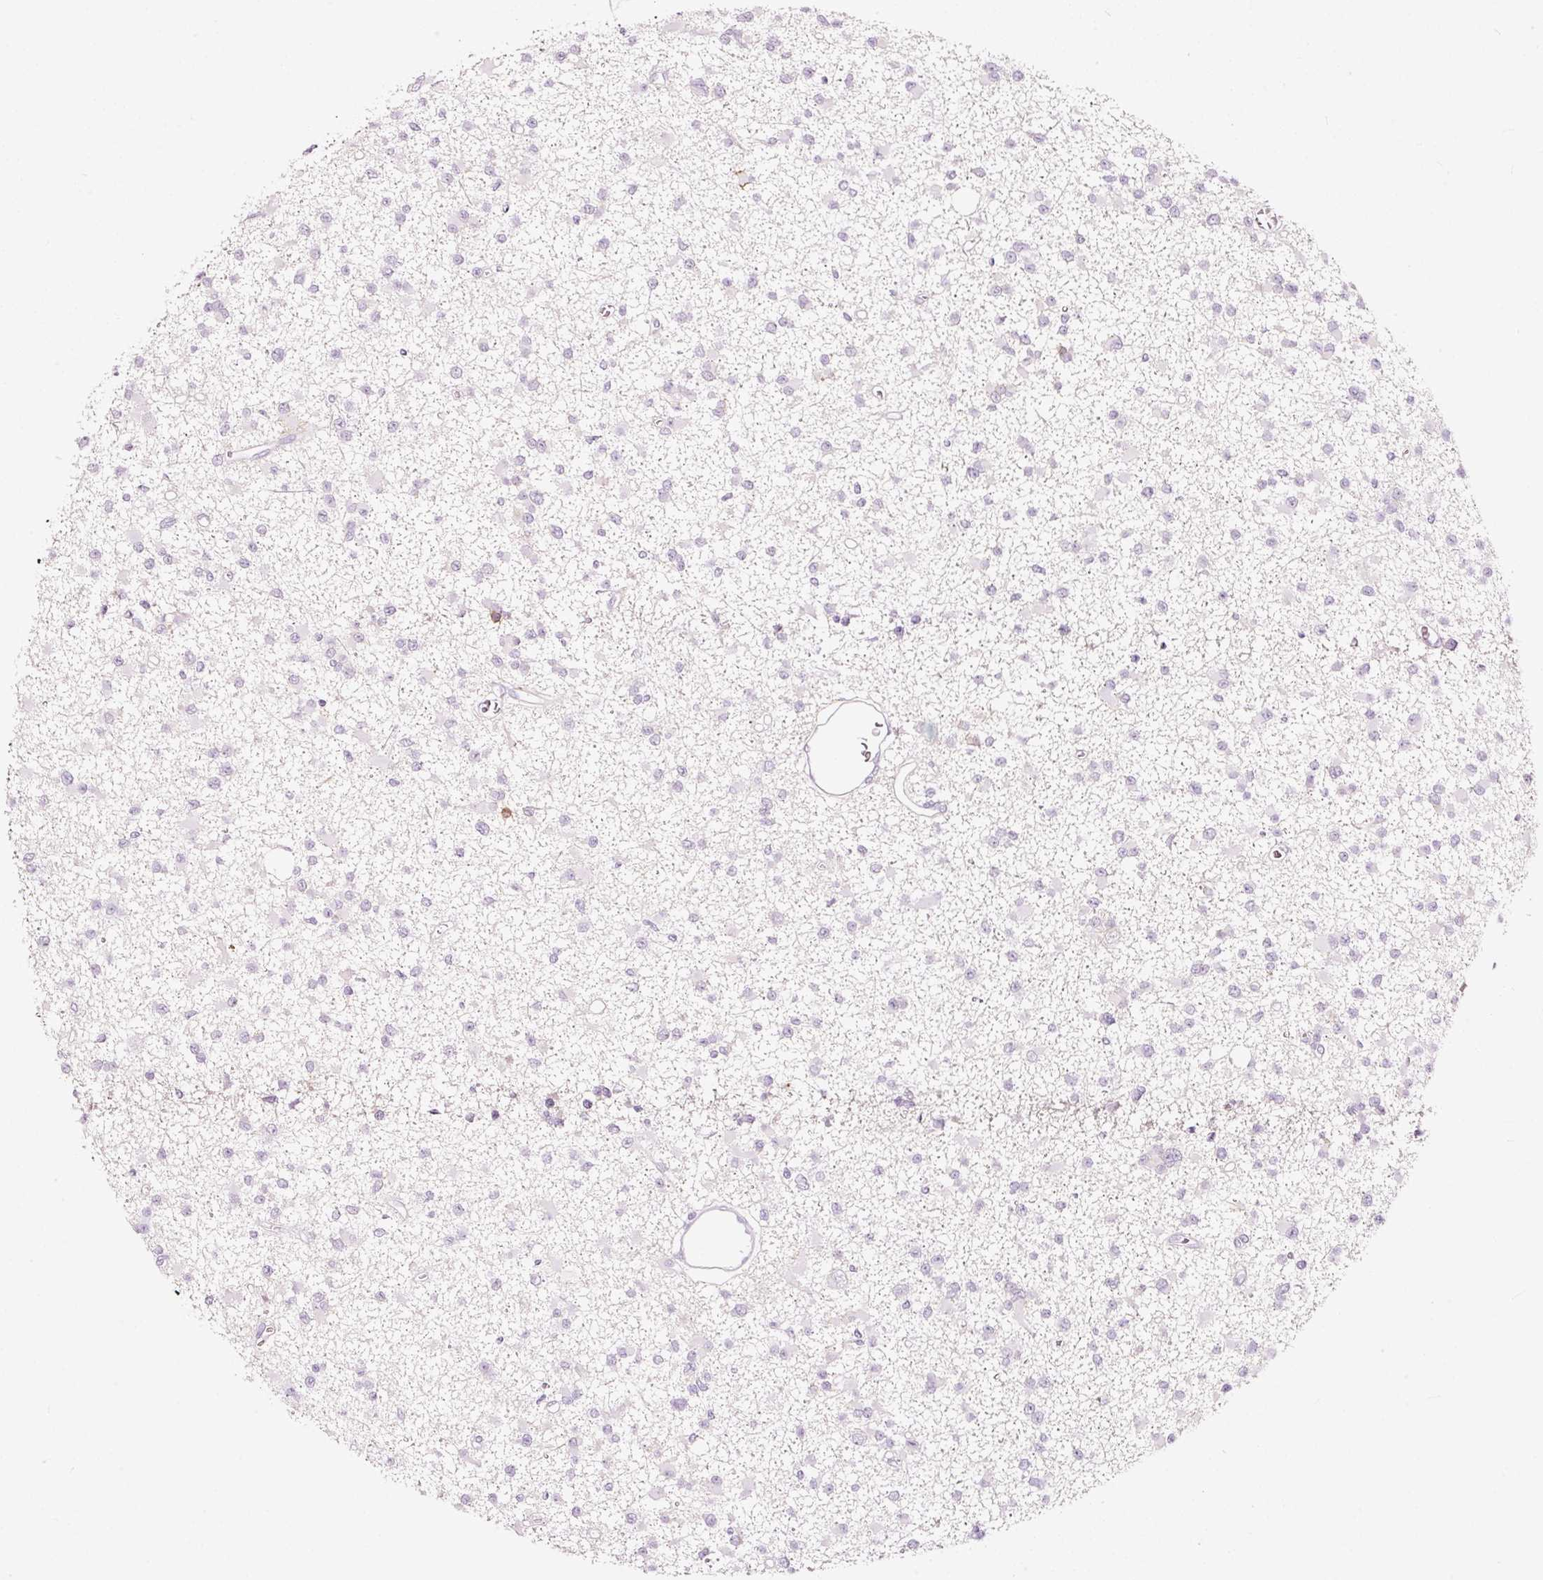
{"staining": {"intensity": "negative", "quantity": "none", "location": "none"}, "tissue": "glioma", "cell_type": "Tumor cells", "image_type": "cancer", "snomed": [{"axis": "morphology", "description": "Glioma, malignant, Low grade"}, {"axis": "topography", "description": "Brain"}], "caption": "The micrograph reveals no significant expression in tumor cells of malignant low-grade glioma.", "gene": "LAMP3", "patient": {"sex": "female", "age": 22}}